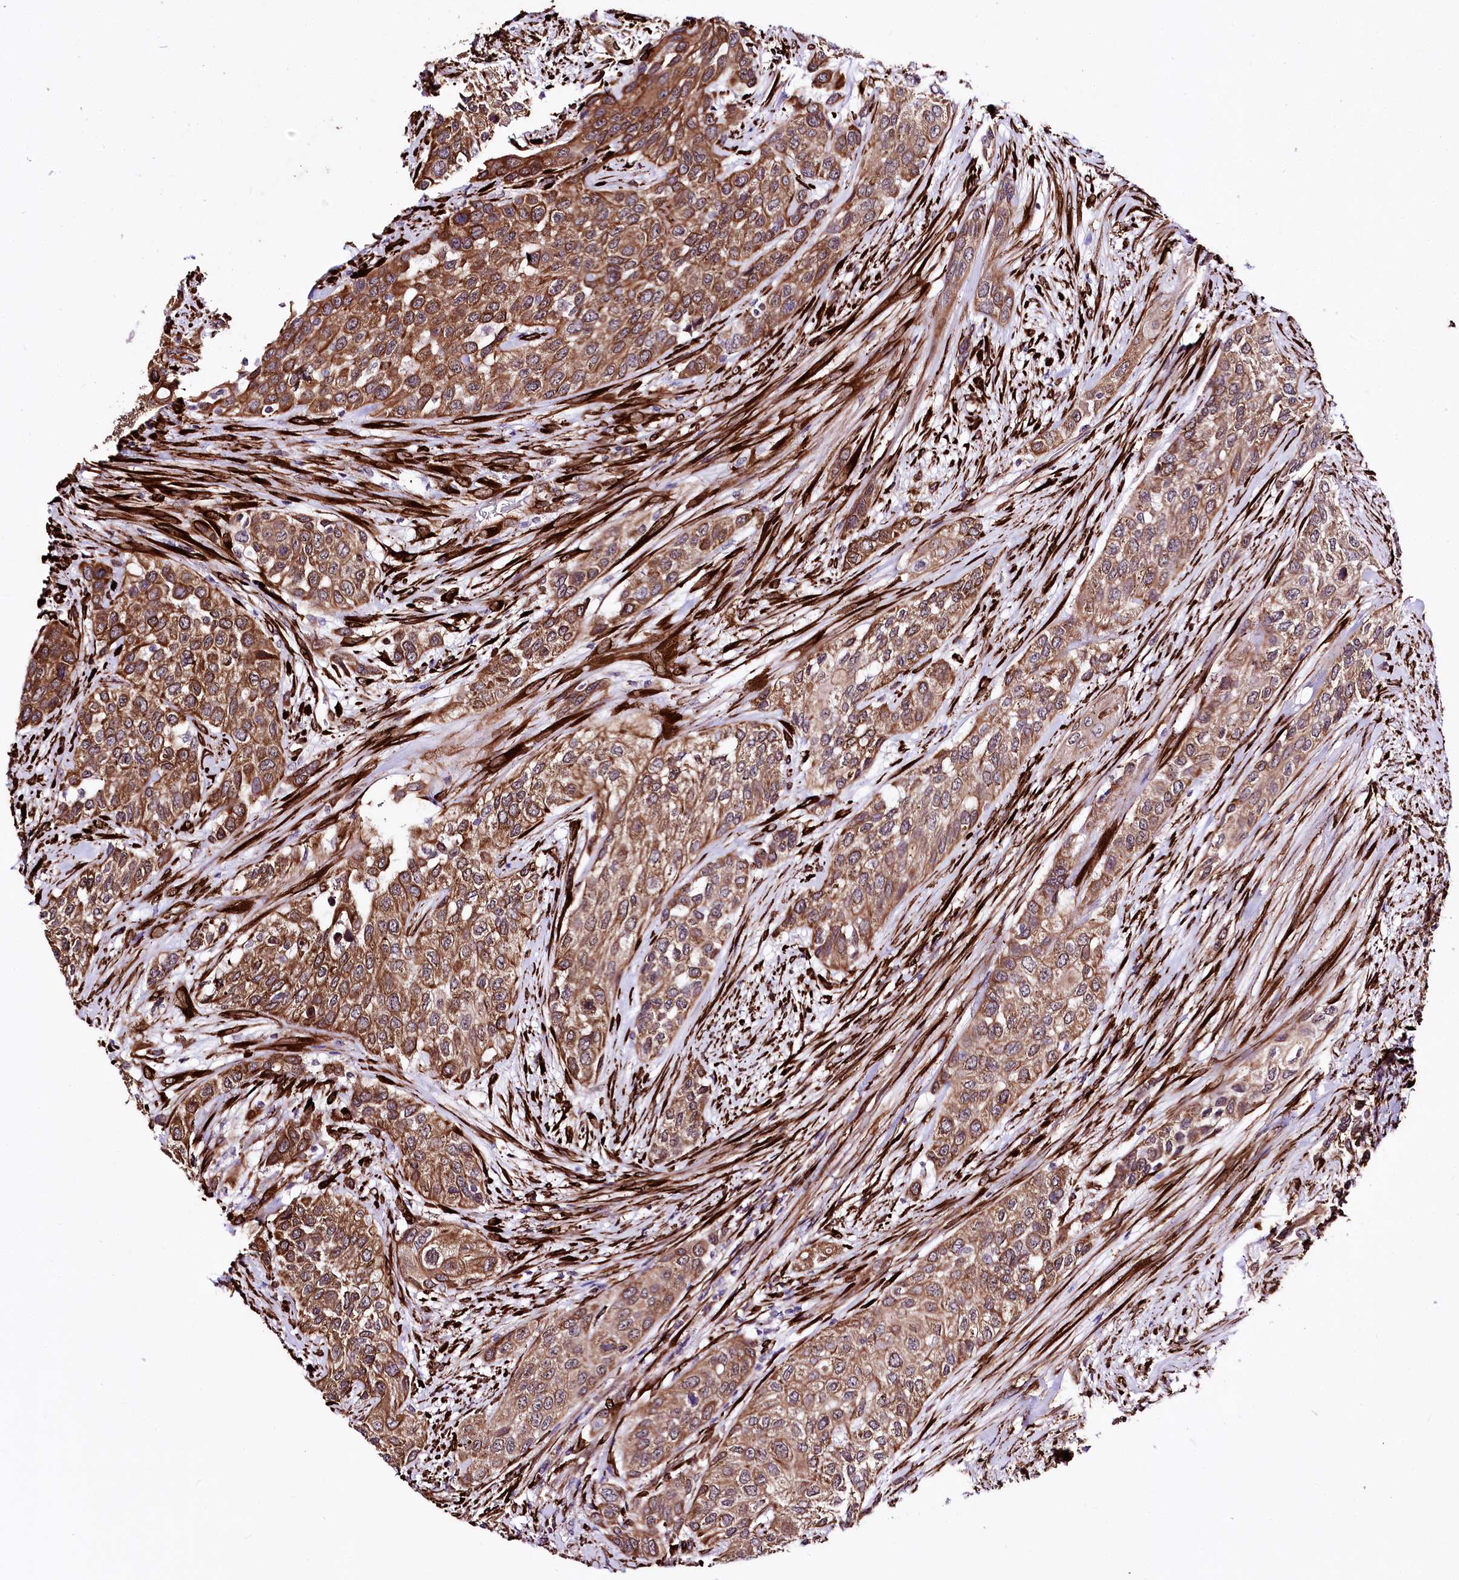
{"staining": {"intensity": "moderate", "quantity": ">75%", "location": "cytoplasmic/membranous"}, "tissue": "urothelial cancer", "cell_type": "Tumor cells", "image_type": "cancer", "snomed": [{"axis": "morphology", "description": "Normal tissue, NOS"}, {"axis": "morphology", "description": "Urothelial carcinoma, High grade"}, {"axis": "topography", "description": "Vascular tissue"}, {"axis": "topography", "description": "Urinary bladder"}], "caption": "Urothelial cancer stained with a protein marker exhibits moderate staining in tumor cells.", "gene": "WWC1", "patient": {"sex": "female", "age": 56}}